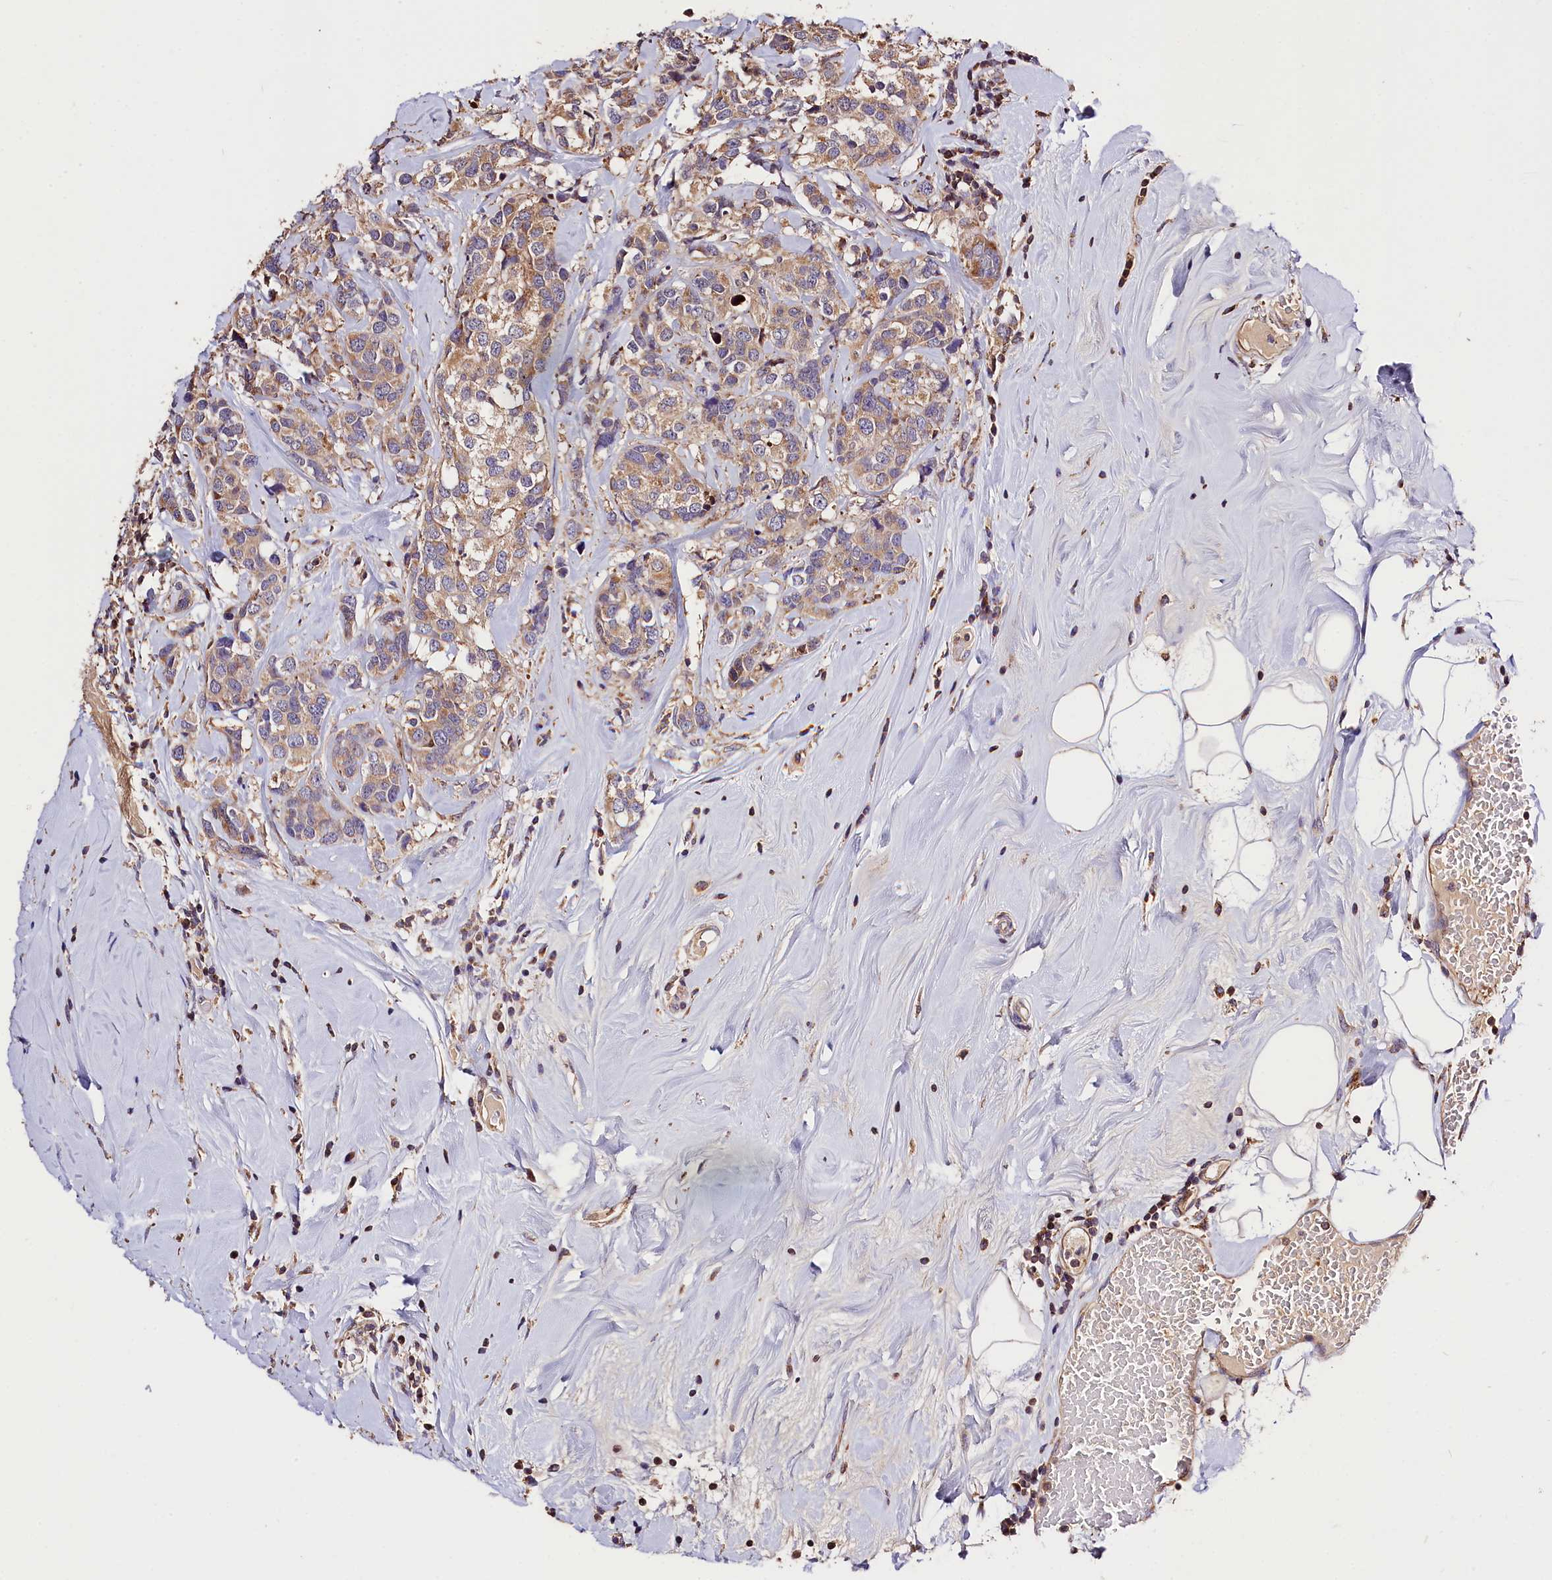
{"staining": {"intensity": "moderate", "quantity": ">75%", "location": "cytoplasmic/membranous"}, "tissue": "breast cancer", "cell_type": "Tumor cells", "image_type": "cancer", "snomed": [{"axis": "morphology", "description": "Lobular carcinoma"}, {"axis": "topography", "description": "Breast"}], "caption": "This is an image of immunohistochemistry (IHC) staining of breast cancer (lobular carcinoma), which shows moderate expression in the cytoplasmic/membranous of tumor cells.", "gene": "KPTN", "patient": {"sex": "female", "age": 59}}